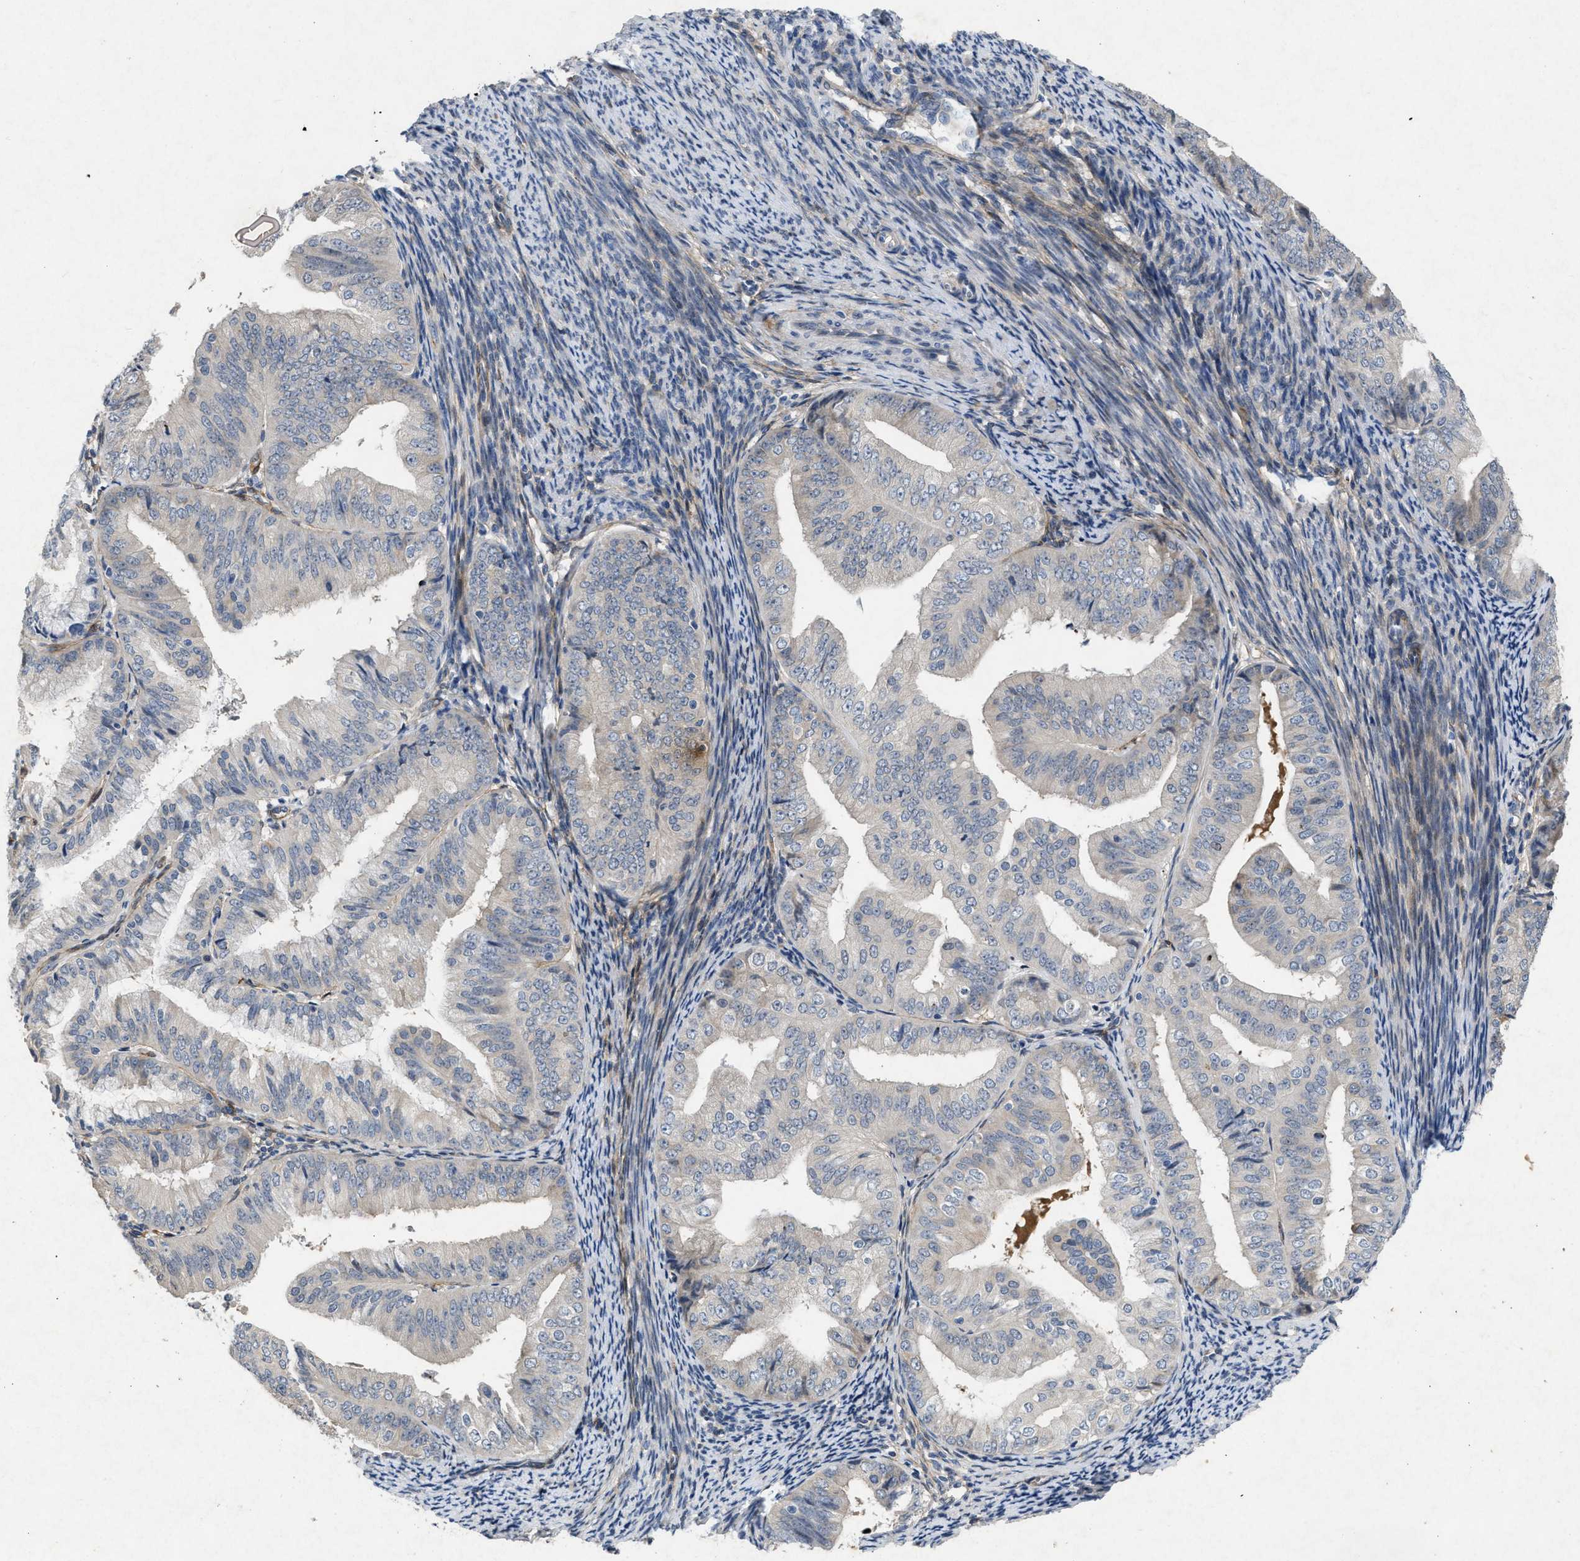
{"staining": {"intensity": "negative", "quantity": "none", "location": "none"}, "tissue": "endometrial cancer", "cell_type": "Tumor cells", "image_type": "cancer", "snomed": [{"axis": "morphology", "description": "Adenocarcinoma, NOS"}, {"axis": "topography", "description": "Endometrium"}], "caption": "This histopathology image is of endometrial adenocarcinoma stained with immunohistochemistry (IHC) to label a protein in brown with the nuclei are counter-stained blue. There is no positivity in tumor cells.", "gene": "PDGFRA", "patient": {"sex": "female", "age": 63}}